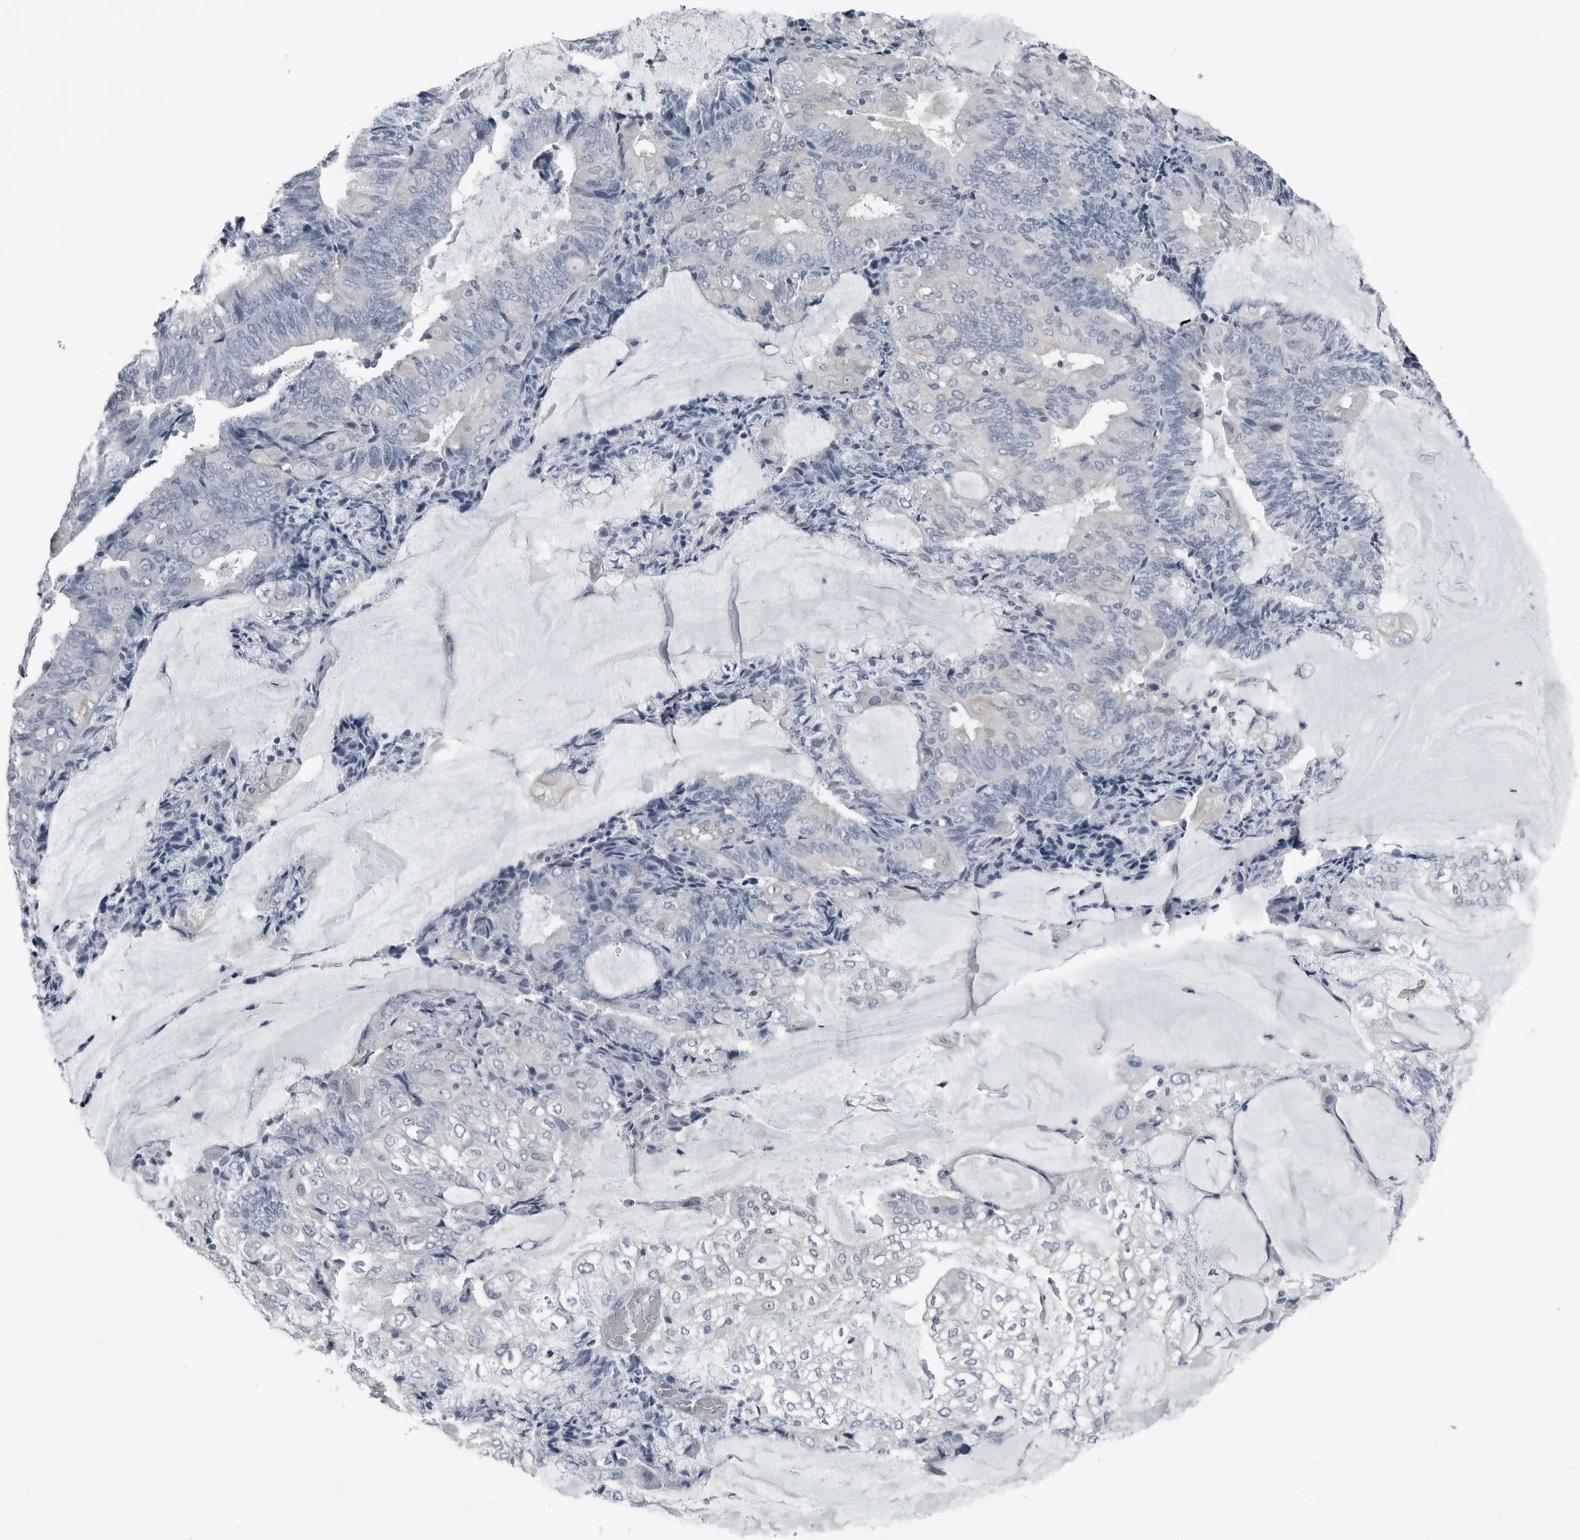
{"staining": {"intensity": "negative", "quantity": "none", "location": "none"}, "tissue": "endometrial cancer", "cell_type": "Tumor cells", "image_type": "cancer", "snomed": [{"axis": "morphology", "description": "Adenocarcinoma, NOS"}, {"axis": "topography", "description": "Endometrium"}], "caption": "This is an immunohistochemistry (IHC) photomicrograph of adenocarcinoma (endometrial). There is no positivity in tumor cells.", "gene": "SPINK1", "patient": {"sex": "female", "age": 81}}